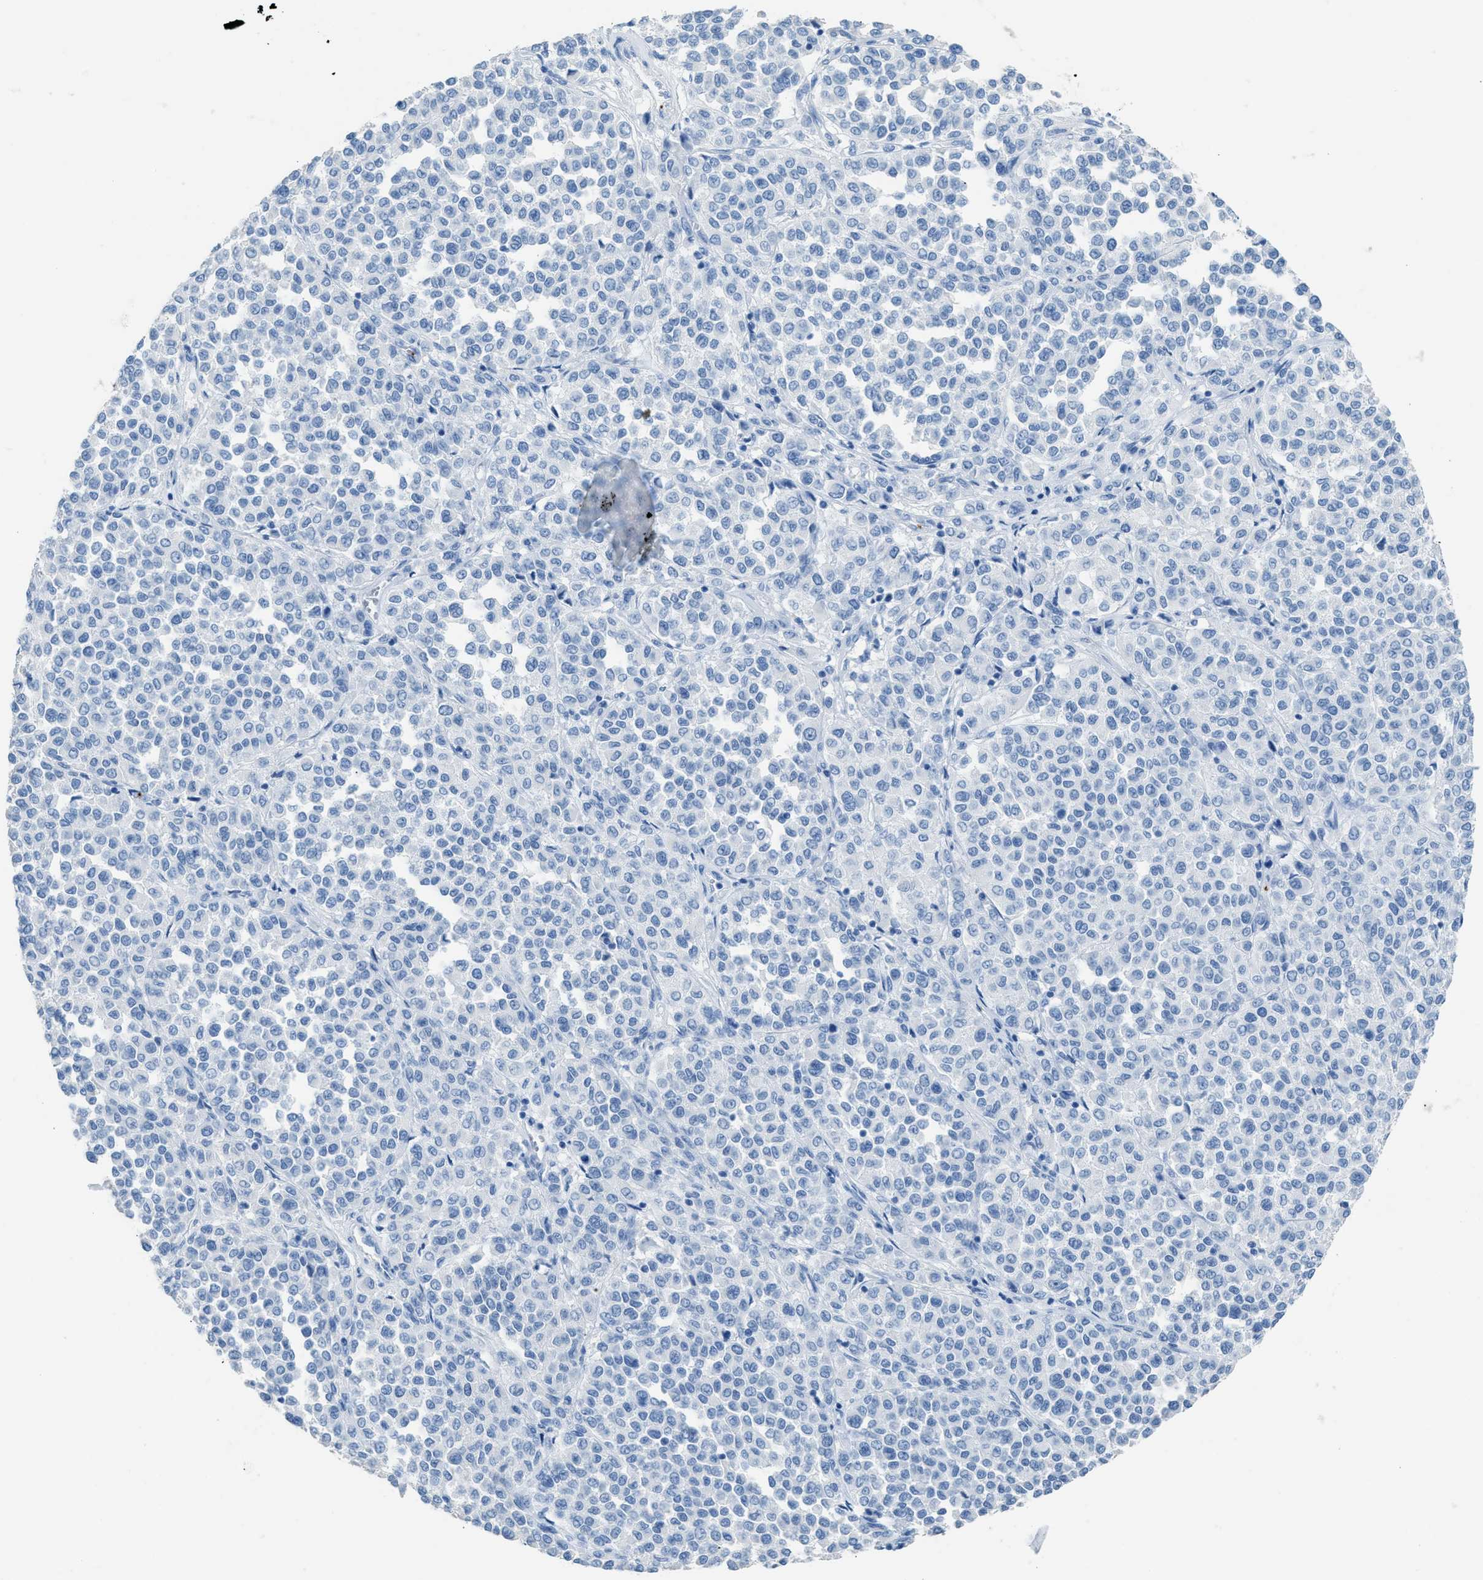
{"staining": {"intensity": "negative", "quantity": "none", "location": "none"}, "tissue": "melanoma", "cell_type": "Tumor cells", "image_type": "cancer", "snomed": [{"axis": "morphology", "description": "Malignant melanoma, Metastatic site"}, {"axis": "topography", "description": "Pancreas"}], "caption": "DAB immunohistochemical staining of human malignant melanoma (metastatic site) shows no significant staining in tumor cells.", "gene": "FAIM2", "patient": {"sex": "female", "age": 30}}